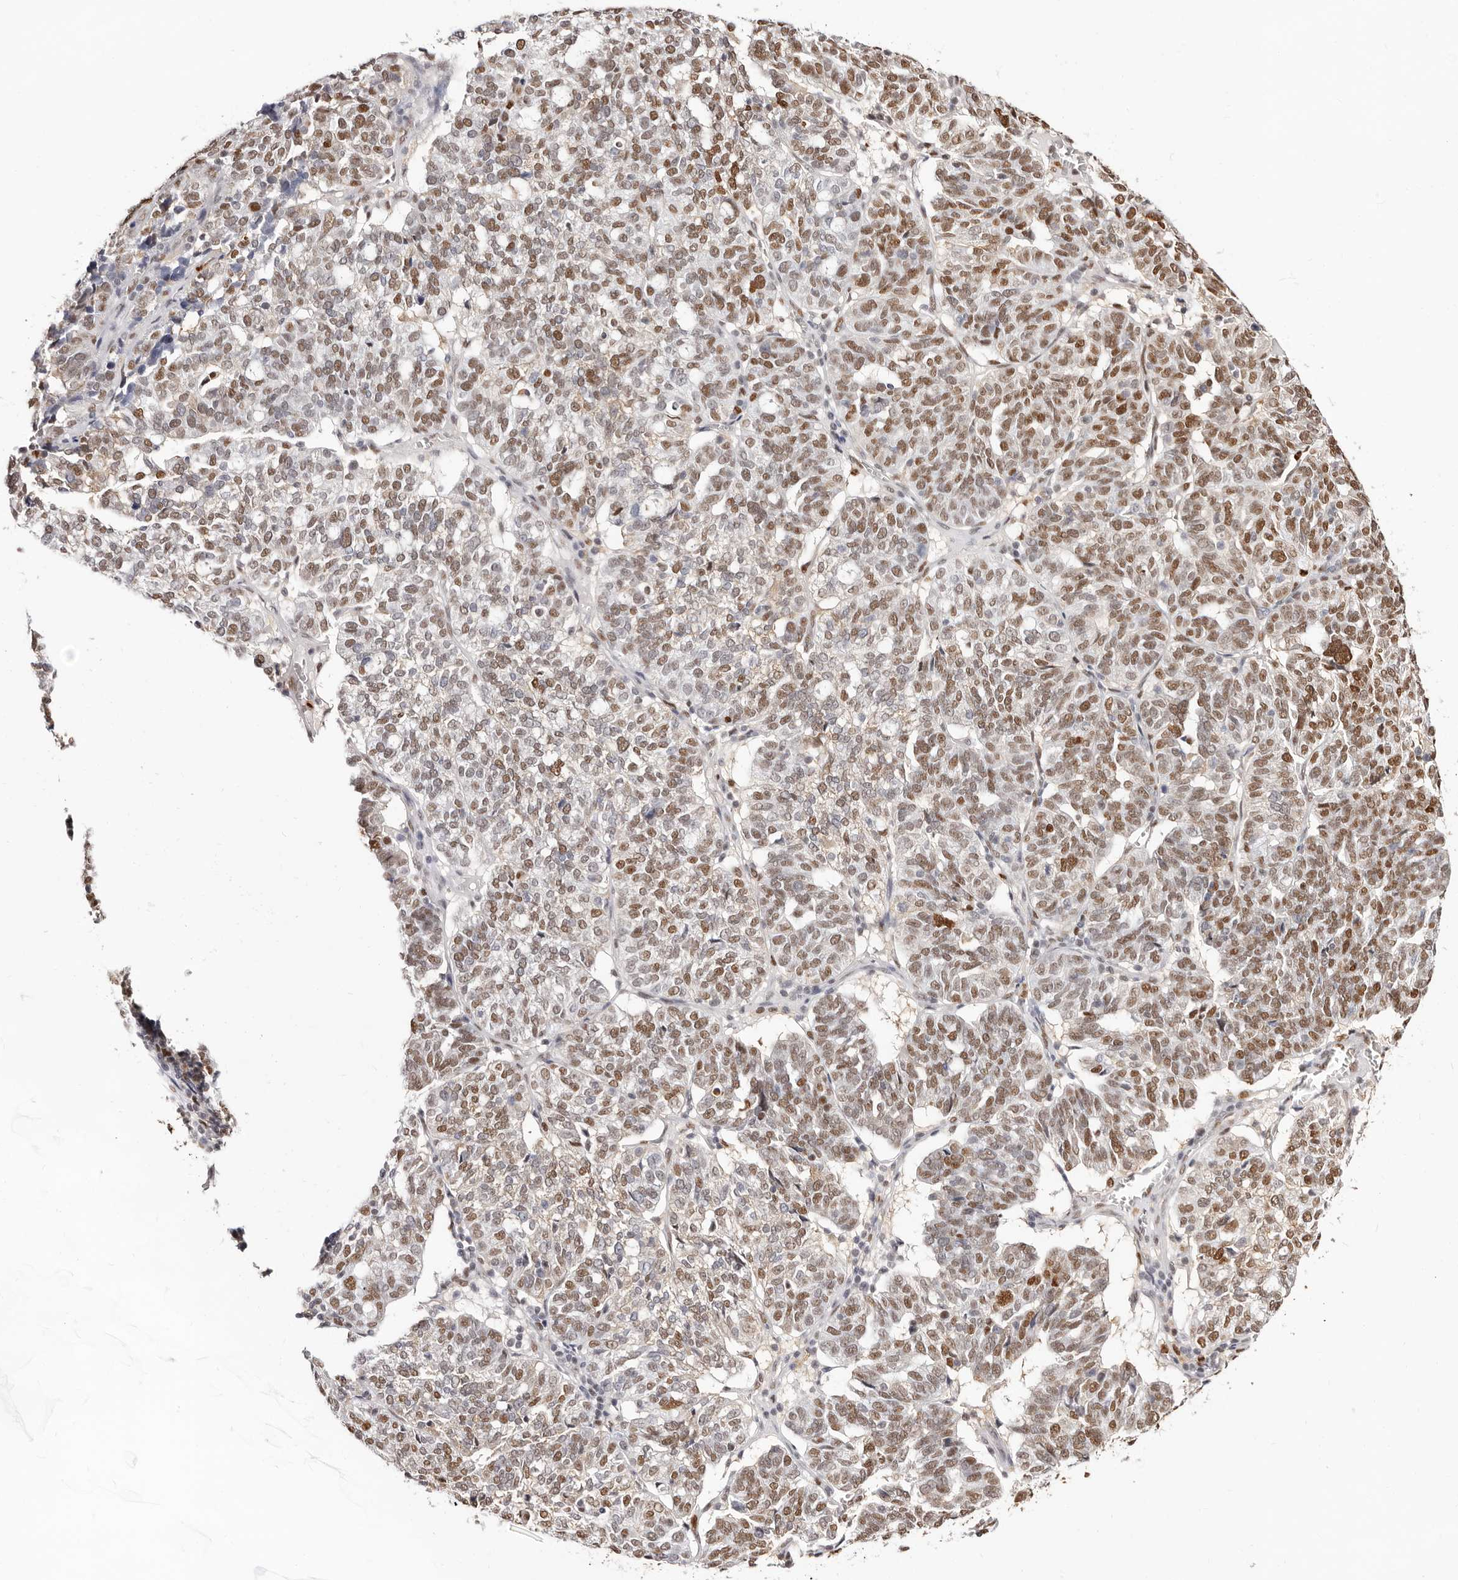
{"staining": {"intensity": "moderate", "quantity": ">75%", "location": "nuclear"}, "tissue": "ovarian cancer", "cell_type": "Tumor cells", "image_type": "cancer", "snomed": [{"axis": "morphology", "description": "Cystadenocarcinoma, serous, NOS"}, {"axis": "topography", "description": "Ovary"}], "caption": "There is medium levels of moderate nuclear positivity in tumor cells of serous cystadenocarcinoma (ovarian), as demonstrated by immunohistochemical staining (brown color).", "gene": "TKT", "patient": {"sex": "female", "age": 59}}